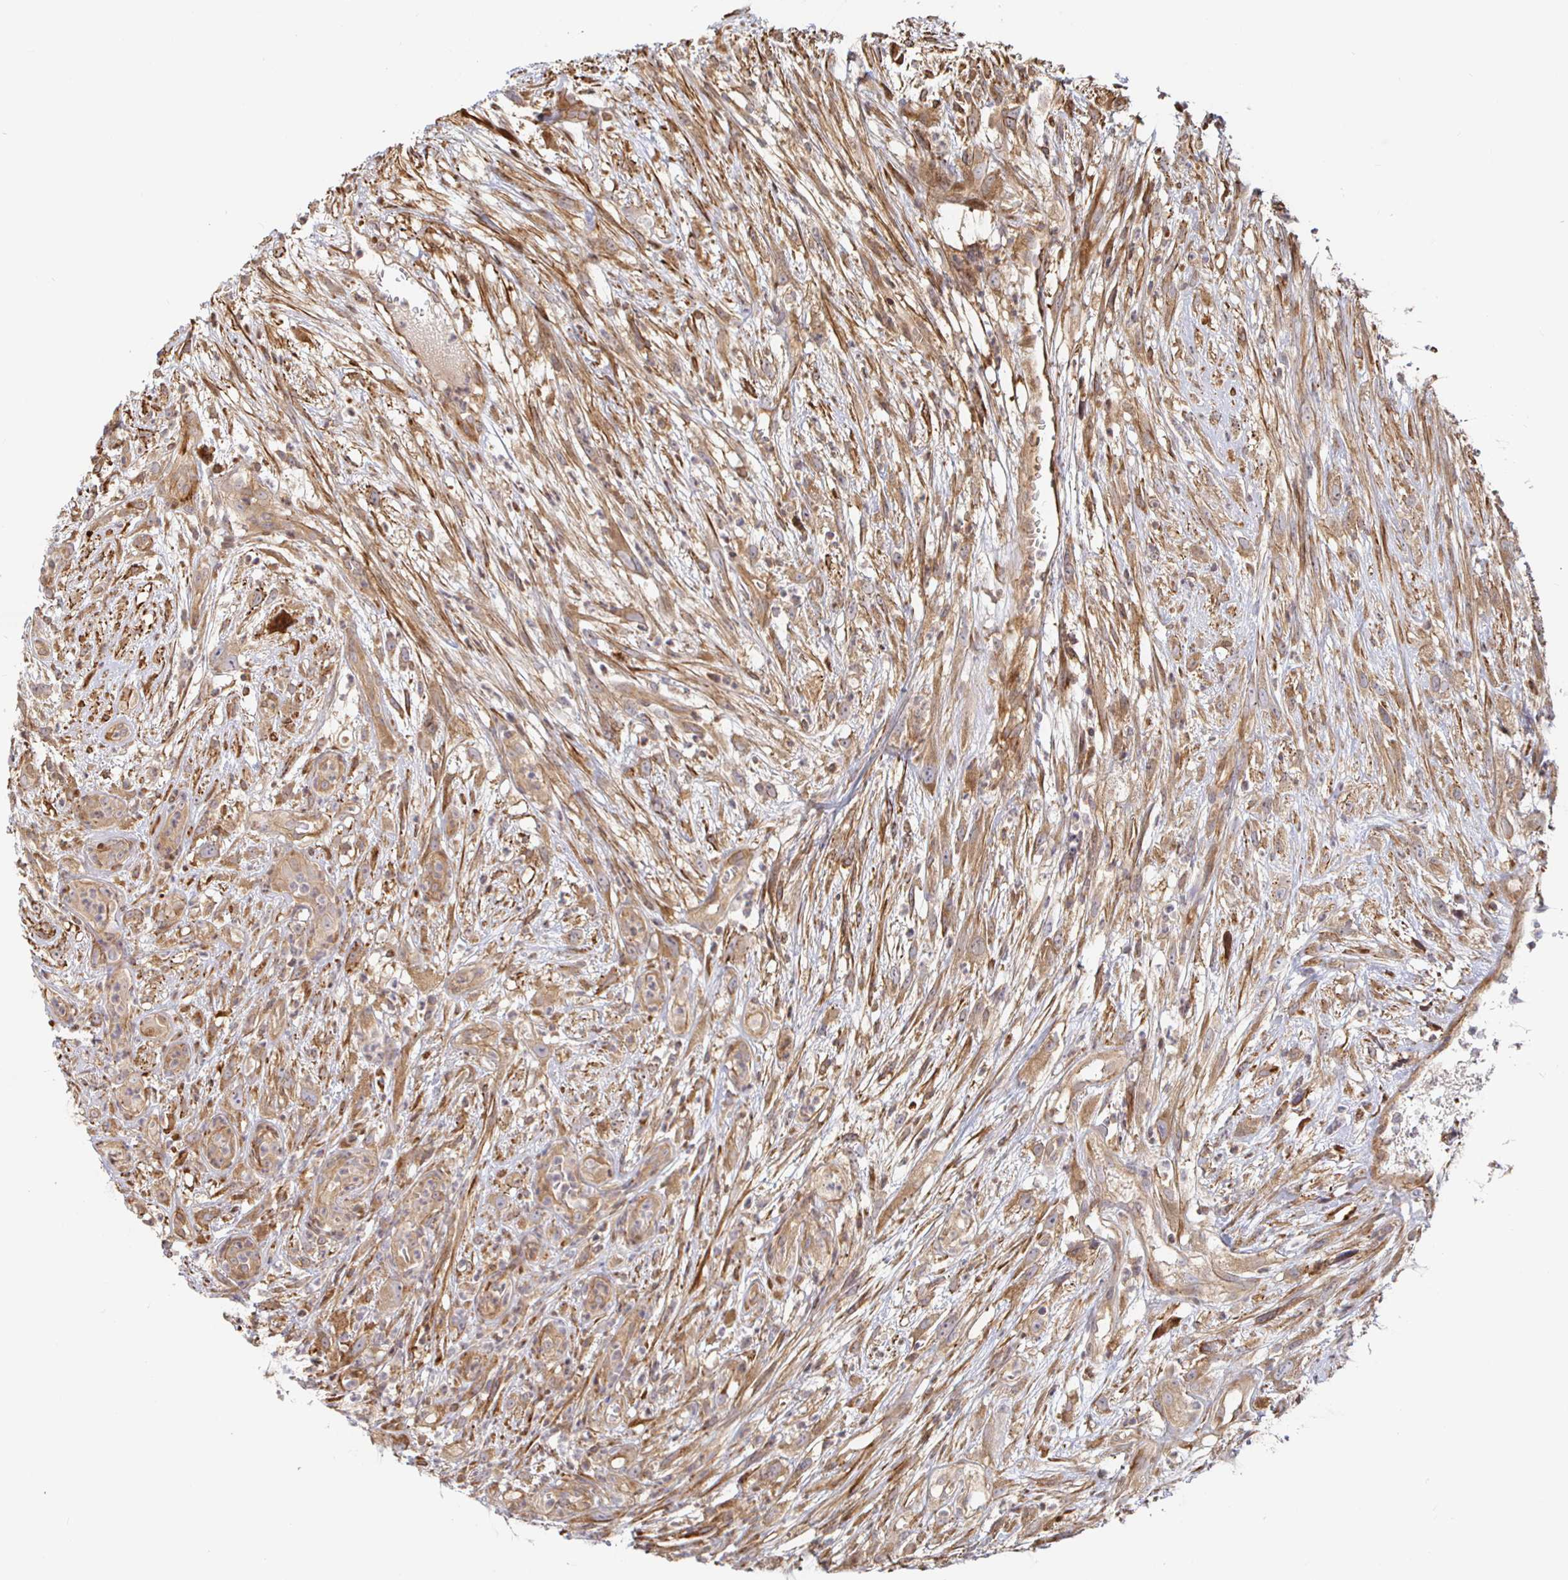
{"staining": {"intensity": "moderate", "quantity": ">75%", "location": "cytoplasmic/membranous"}, "tissue": "head and neck cancer", "cell_type": "Tumor cells", "image_type": "cancer", "snomed": [{"axis": "morphology", "description": "Squamous cell carcinoma, NOS"}, {"axis": "topography", "description": "Head-Neck"}], "caption": "A high-resolution micrograph shows IHC staining of head and neck squamous cell carcinoma, which demonstrates moderate cytoplasmic/membranous expression in approximately >75% of tumor cells. (Stains: DAB (3,3'-diaminobenzidine) in brown, nuclei in blue, Microscopy: brightfield microscopy at high magnification).", "gene": "STRAP", "patient": {"sex": "male", "age": 65}}